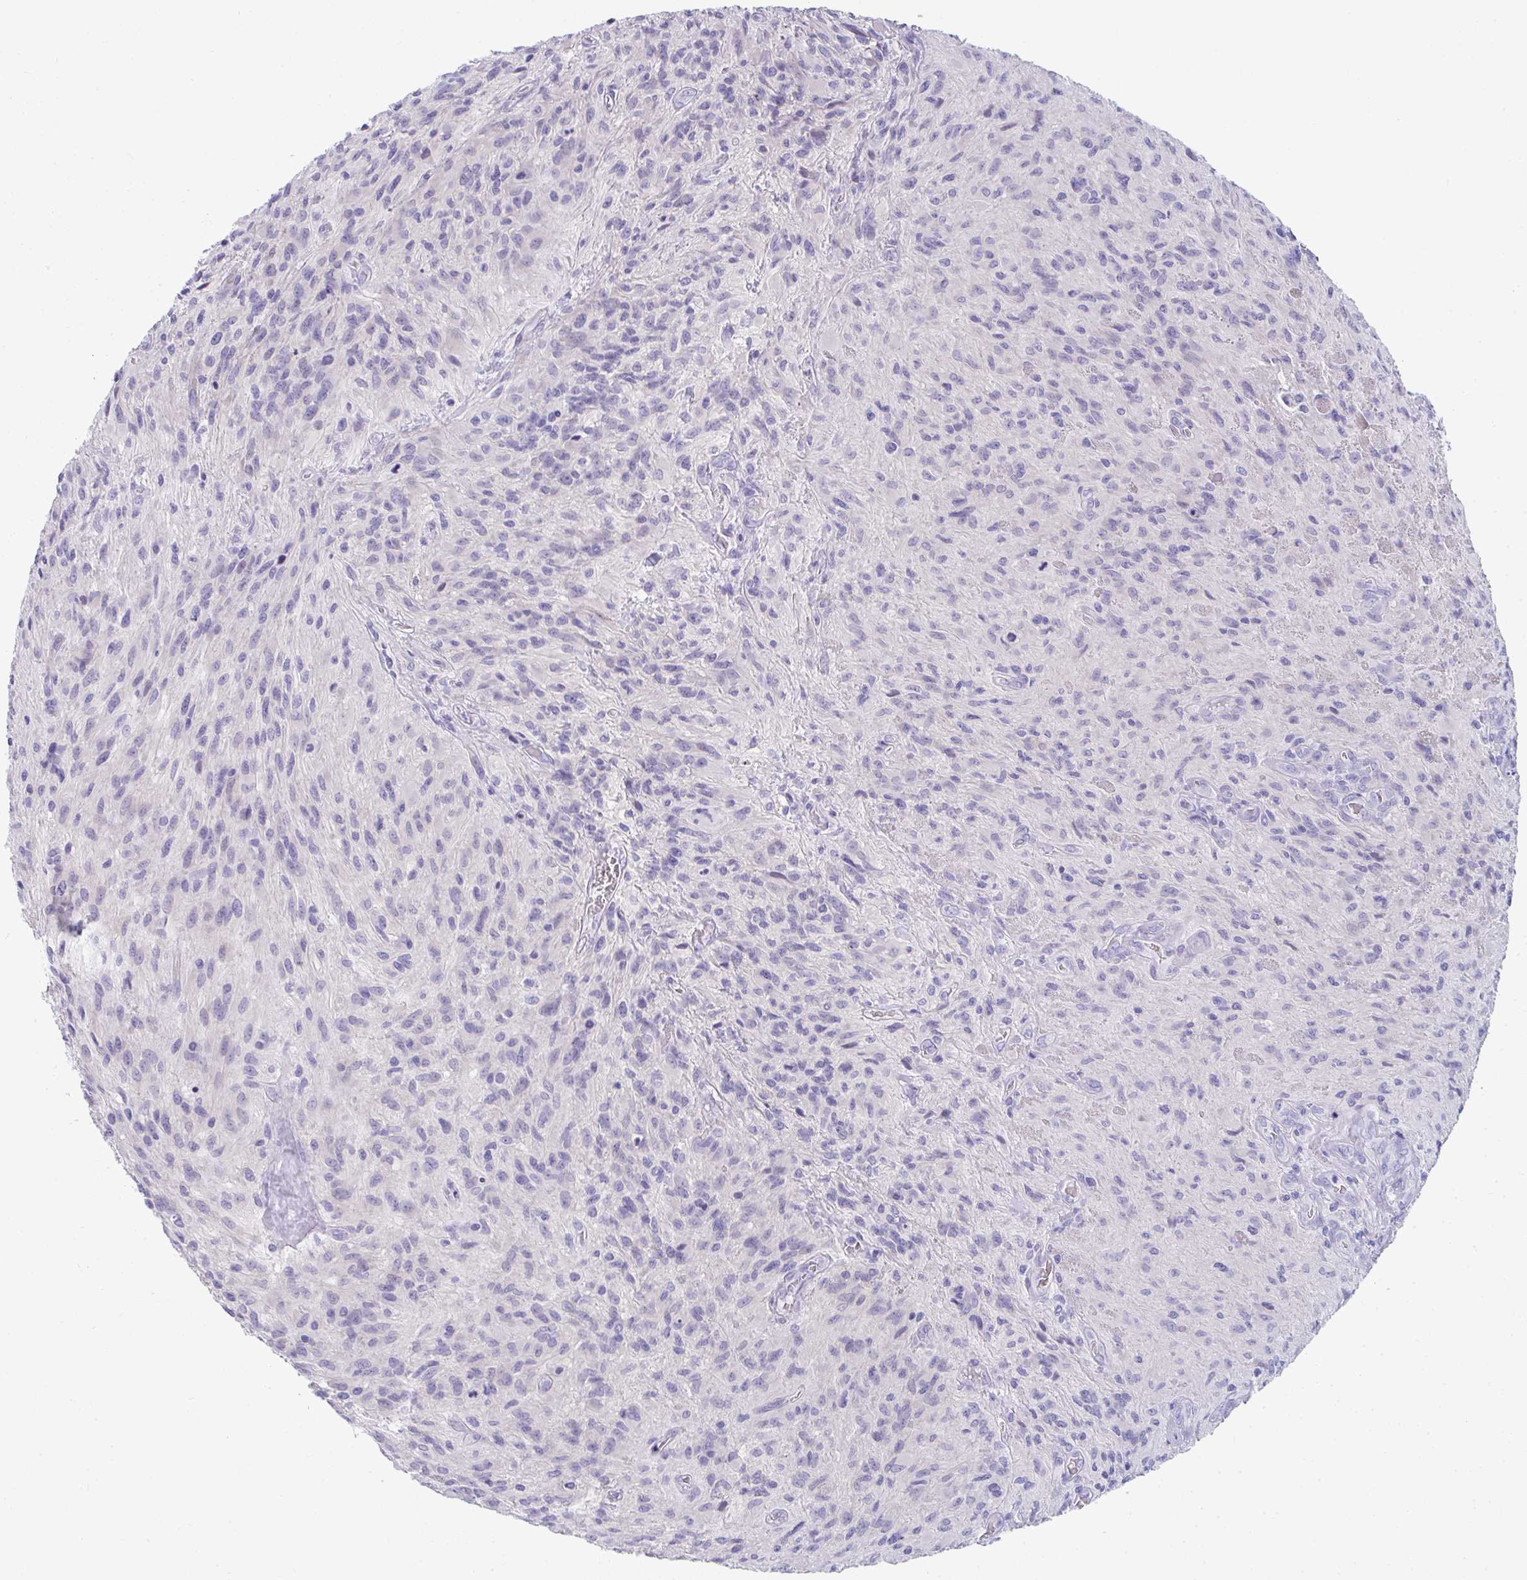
{"staining": {"intensity": "negative", "quantity": "none", "location": "none"}, "tissue": "glioma", "cell_type": "Tumor cells", "image_type": "cancer", "snomed": [{"axis": "morphology", "description": "Glioma, malignant, High grade"}, {"axis": "topography", "description": "Brain"}], "caption": "An immunohistochemistry micrograph of glioma is shown. There is no staining in tumor cells of glioma. The staining is performed using DAB (3,3'-diaminobenzidine) brown chromogen with nuclei counter-stained in using hematoxylin.", "gene": "TTC30B", "patient": {"sex": "male", "age": 47}}